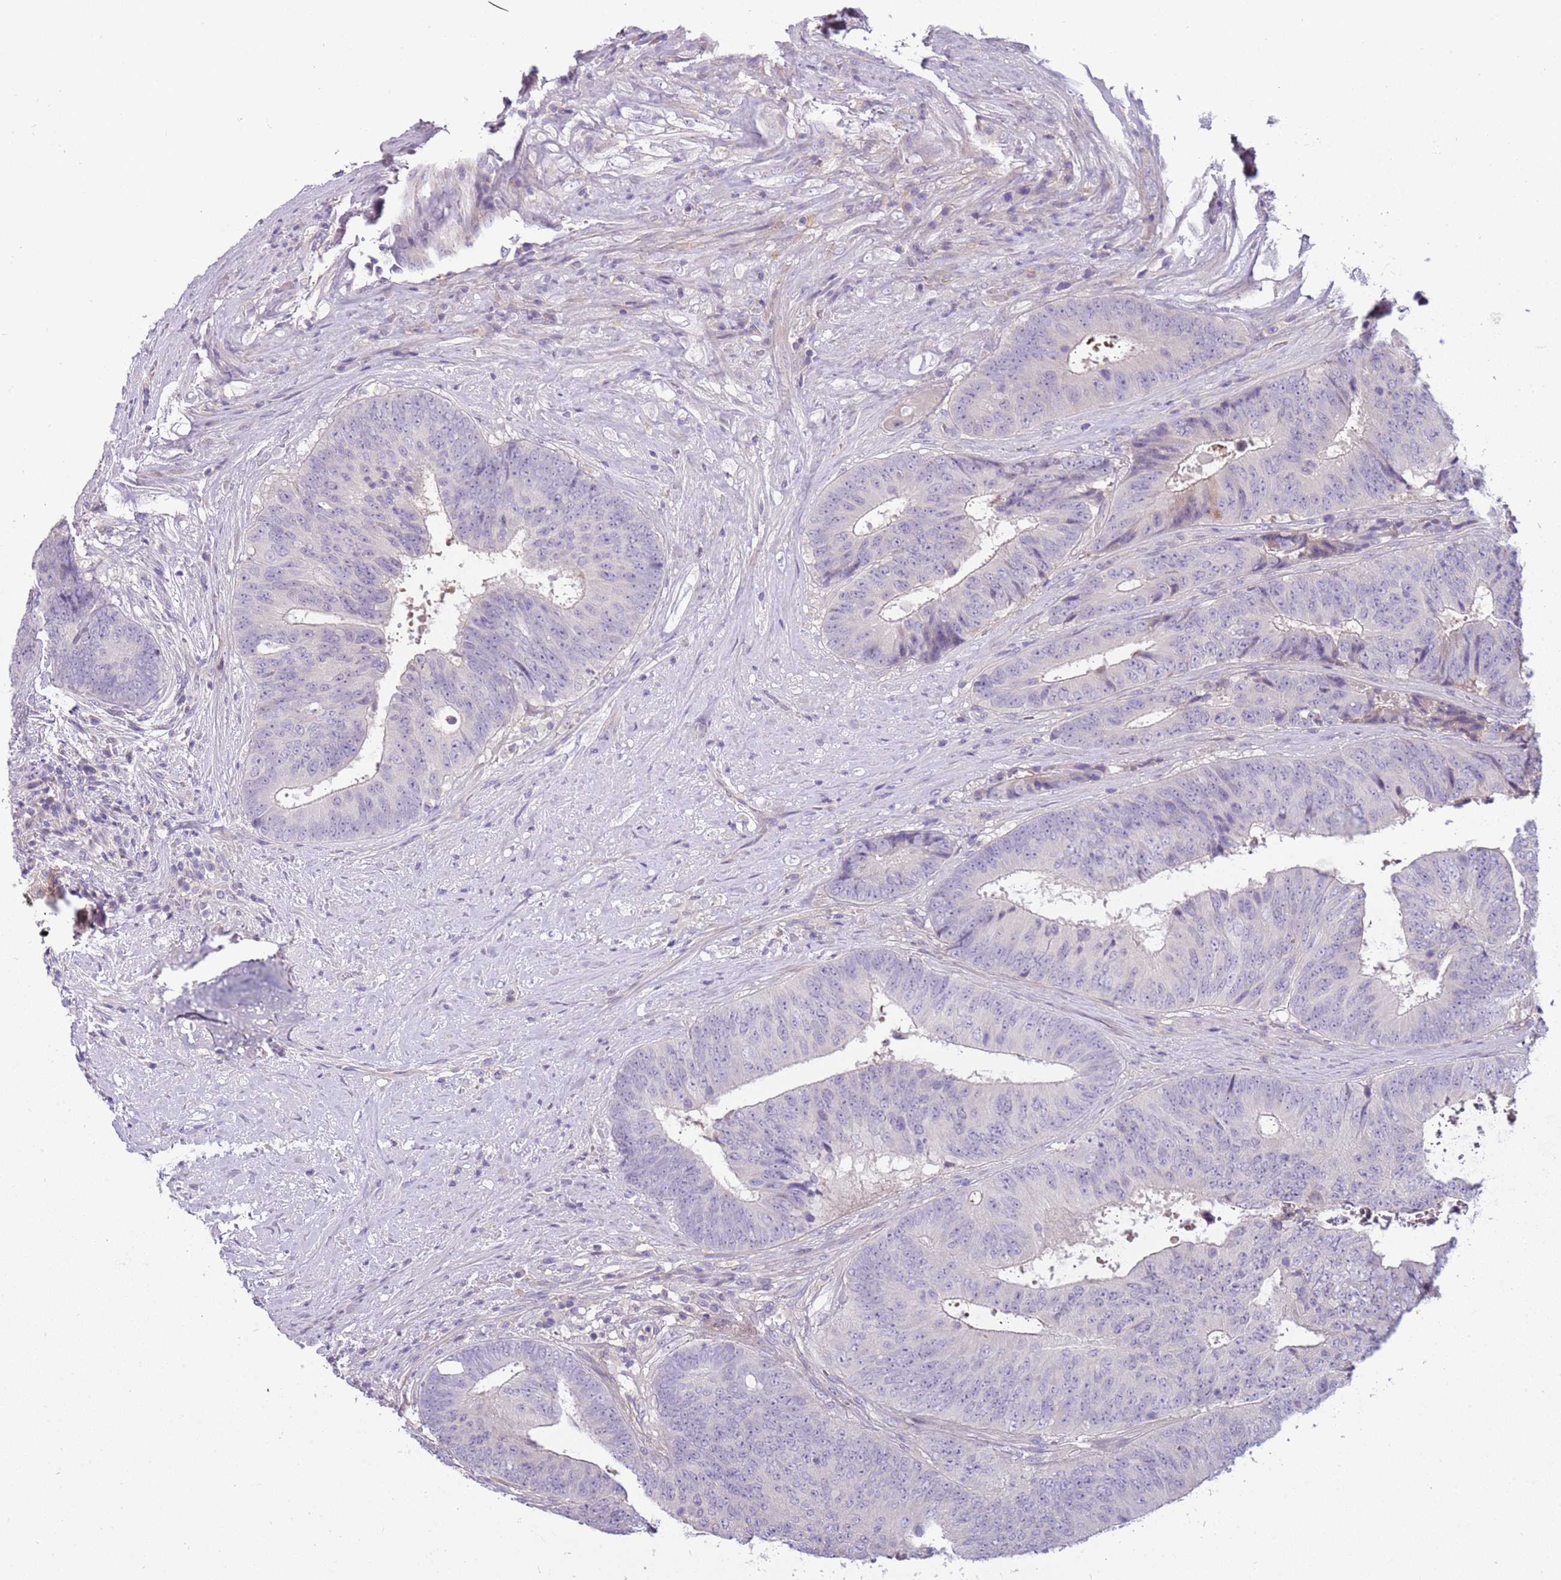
{"staining": {"intensity": "negative", "quantity": "none", "location": "none"}, "tissue": "colorectal cancer", "cell_type": "Tumor cells", "image_type": "cancer", "snomed": [{"axis": "morphology", "description": "Adenocarcinoma, NOS"}, {"axis": "topography", "description": "Rectum"}], "caption": "Protein analysis of colorectal cancer exhibits no significant positivity in tumor cells.", "gene": "ARHGAP5", "patient": {"sex": "male", "age": 72}}